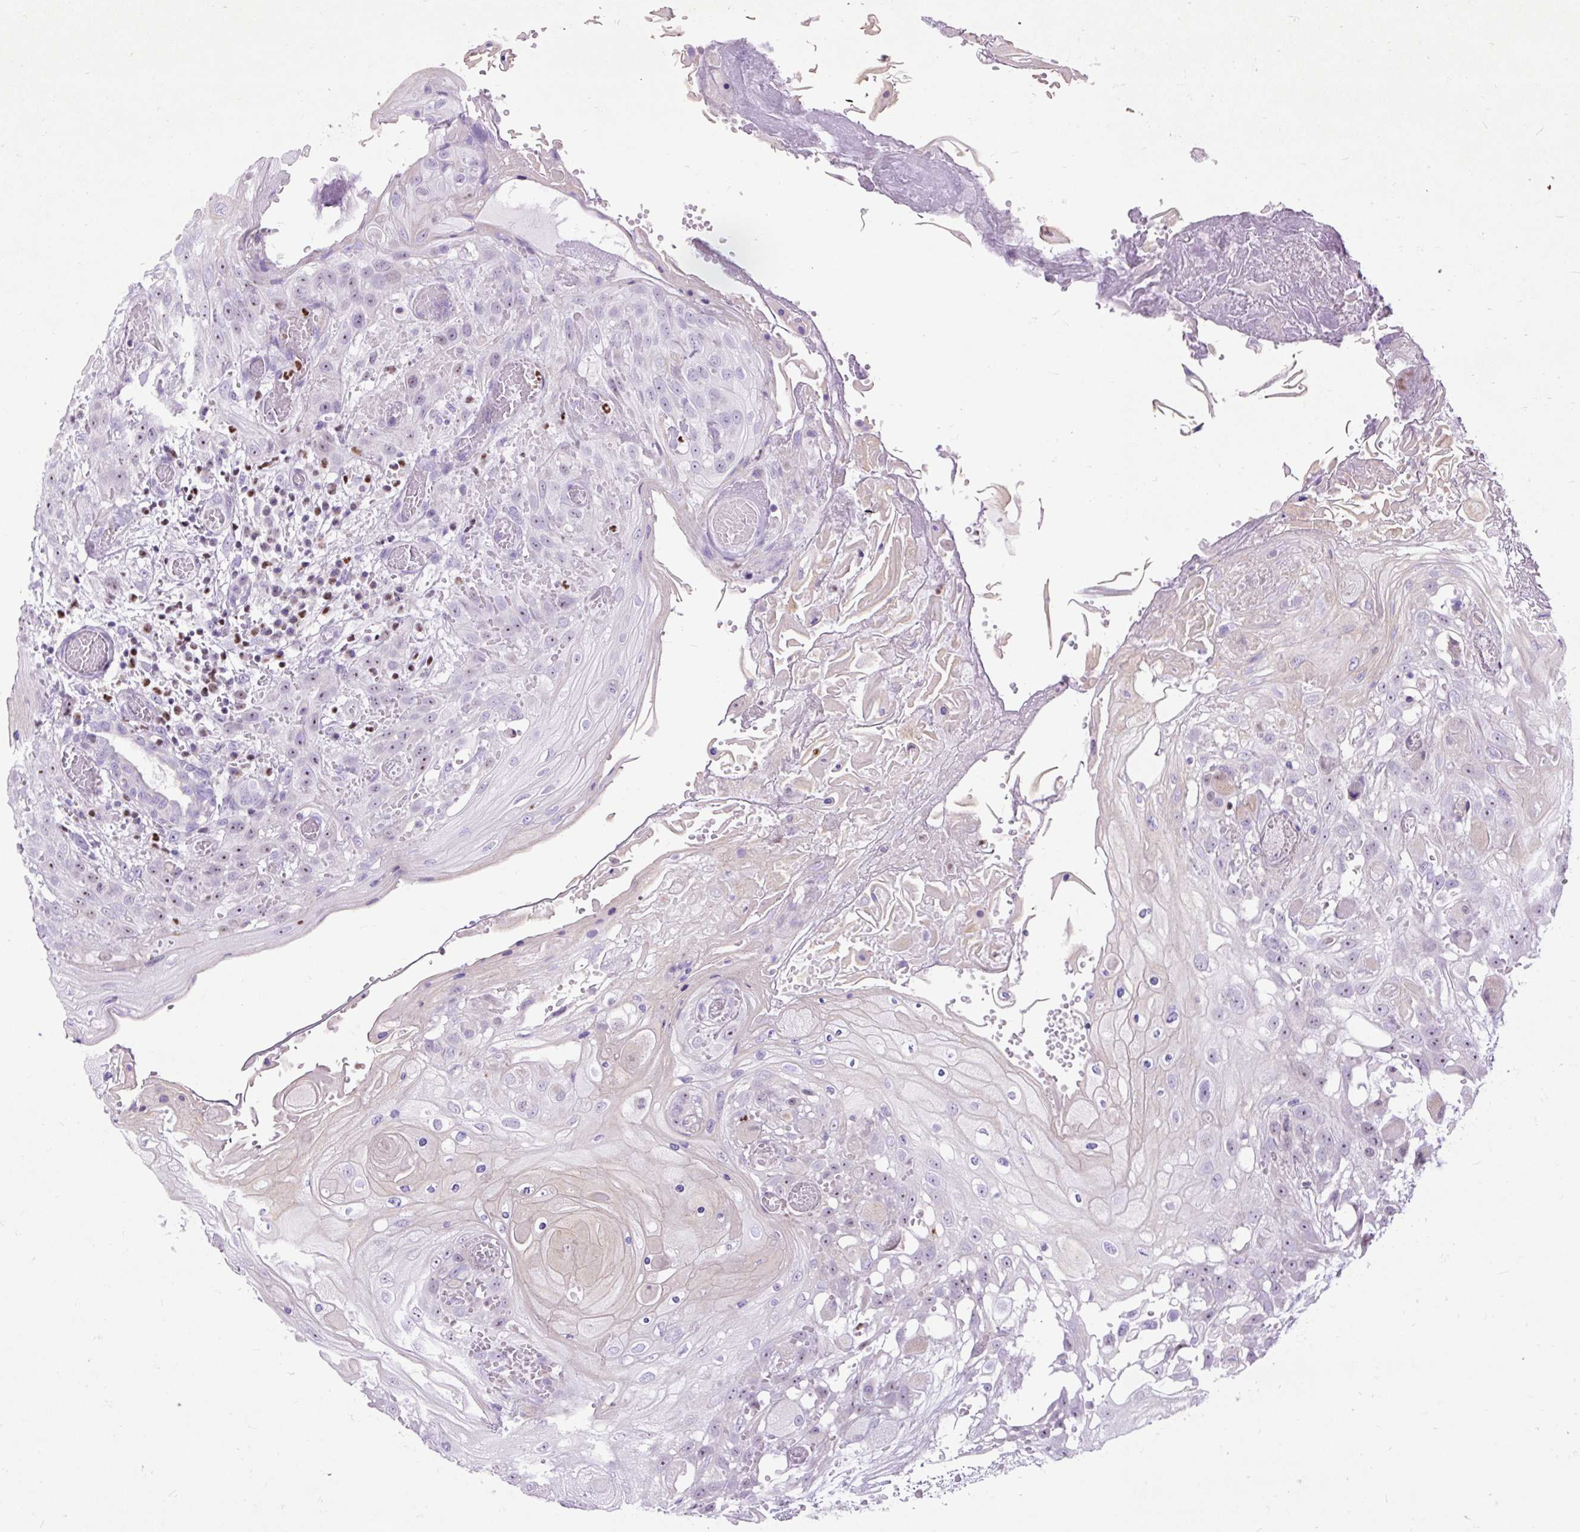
{"staining": {"intensity": "weak", "quantity": "<25%", "location": "nuclear"}, "tissue": "head and neck cancer", "cell_type": "Tumor cells", "image_type": "cancer", "snomed": [{"axis": "morphology", "description": "Squamous cell carcinoma, NOS"}, {"axis": "topography", "description": "Head-Neck"}], "caption": "IHC of head and neck cancer (squamous cell carcinoma) displays no staining in tumor cells.", "gene": "SPC24", "patient": {"sex": "female", "age": 43}}